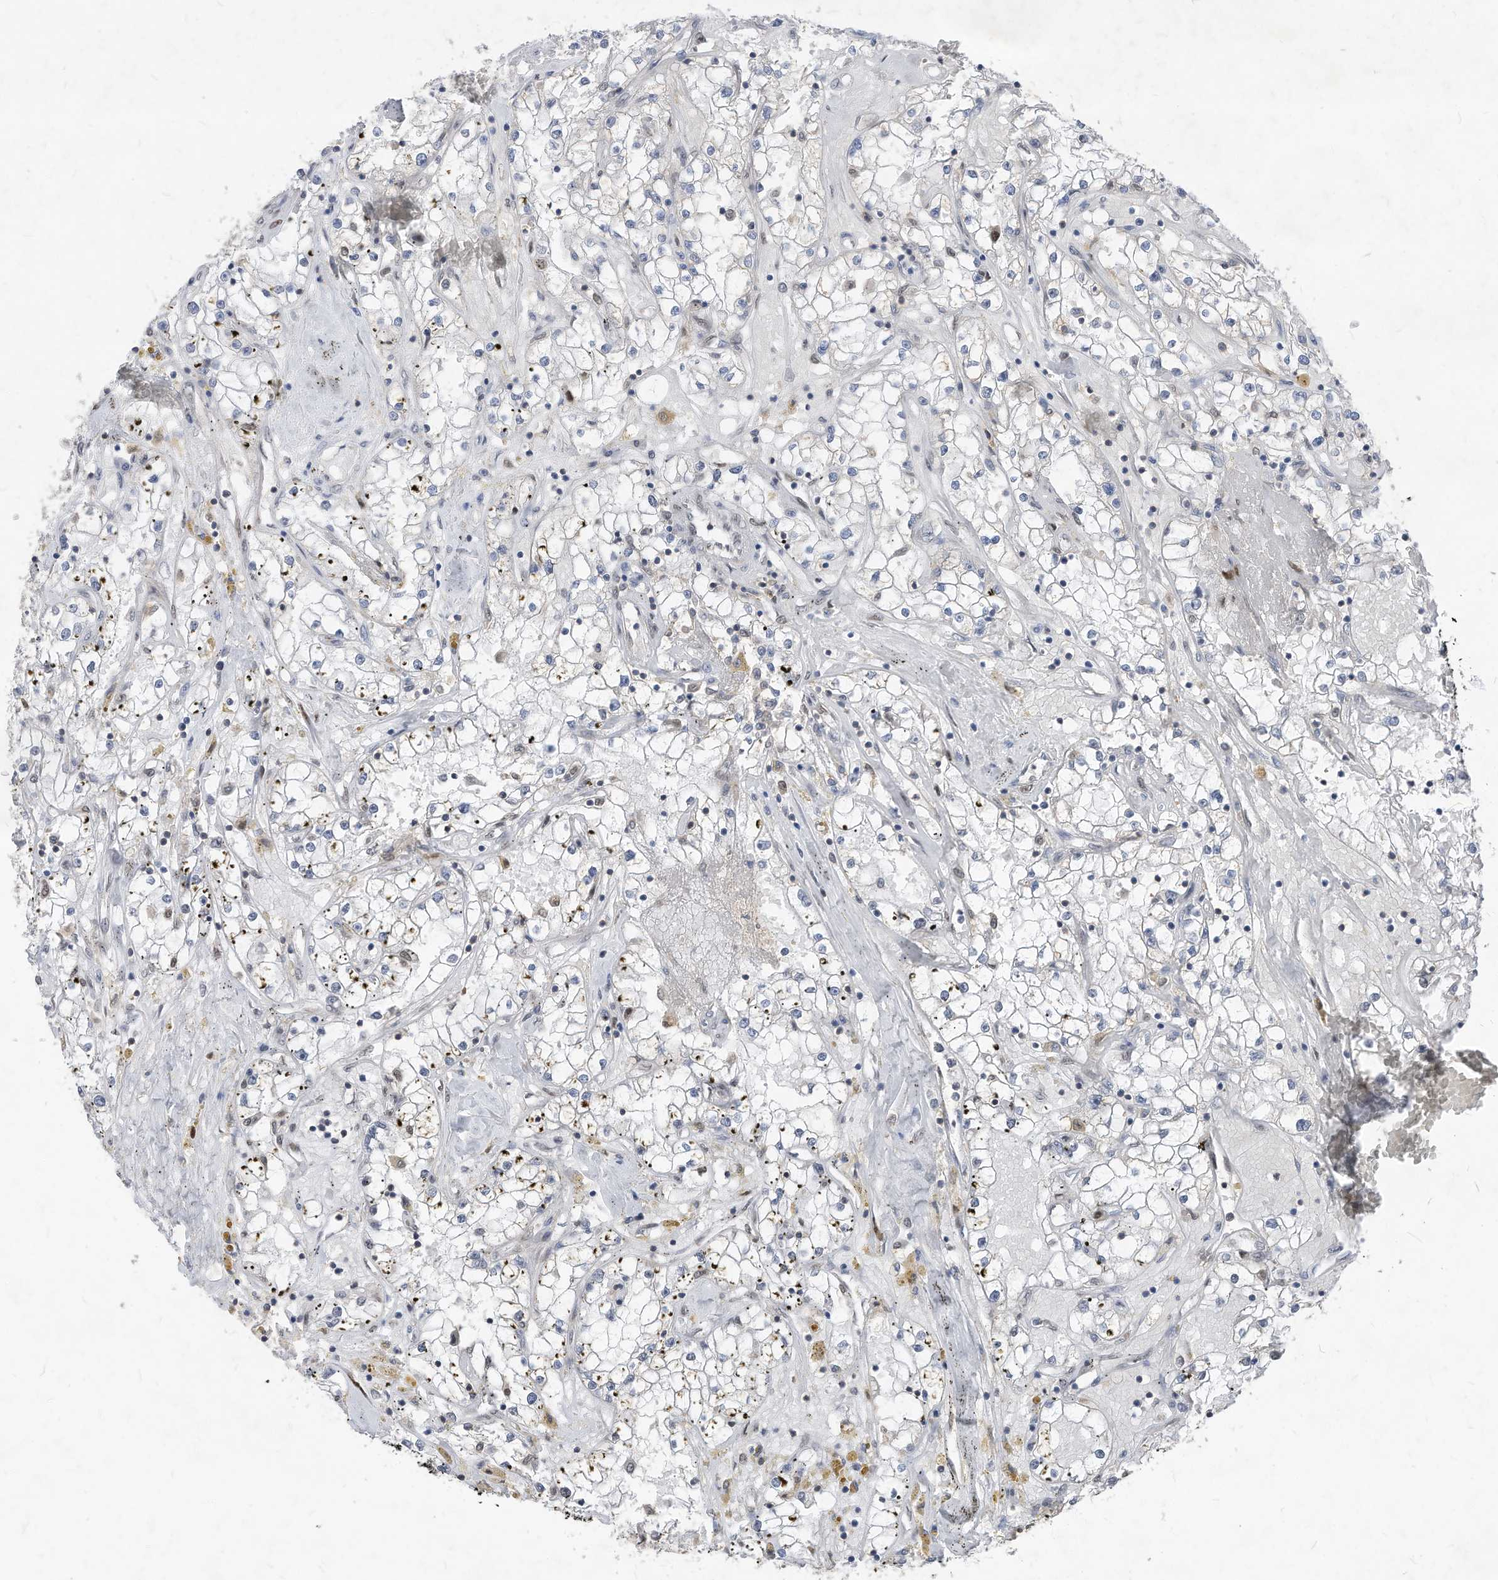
{"staining": {"intensity": "negative", "quantity": "none", "location": "none"}, "tissue": "renal cancer", "cell_type": "Tumor cells", "image_type": "cancer", "snomed": [{"axis": "morphology", "description": "Adenocarcinoma, NOS"}, {"axis": "topography", "description": "Kidney"}], "caption": "An immunohistochemistry (IHC) micrograph of renal adenocarcinoma is shown. There is no staining in tumor cells of renal adenocarcinoma.", "gene": "KPNB1", "patient": {"sex": "male", "age": 56}}